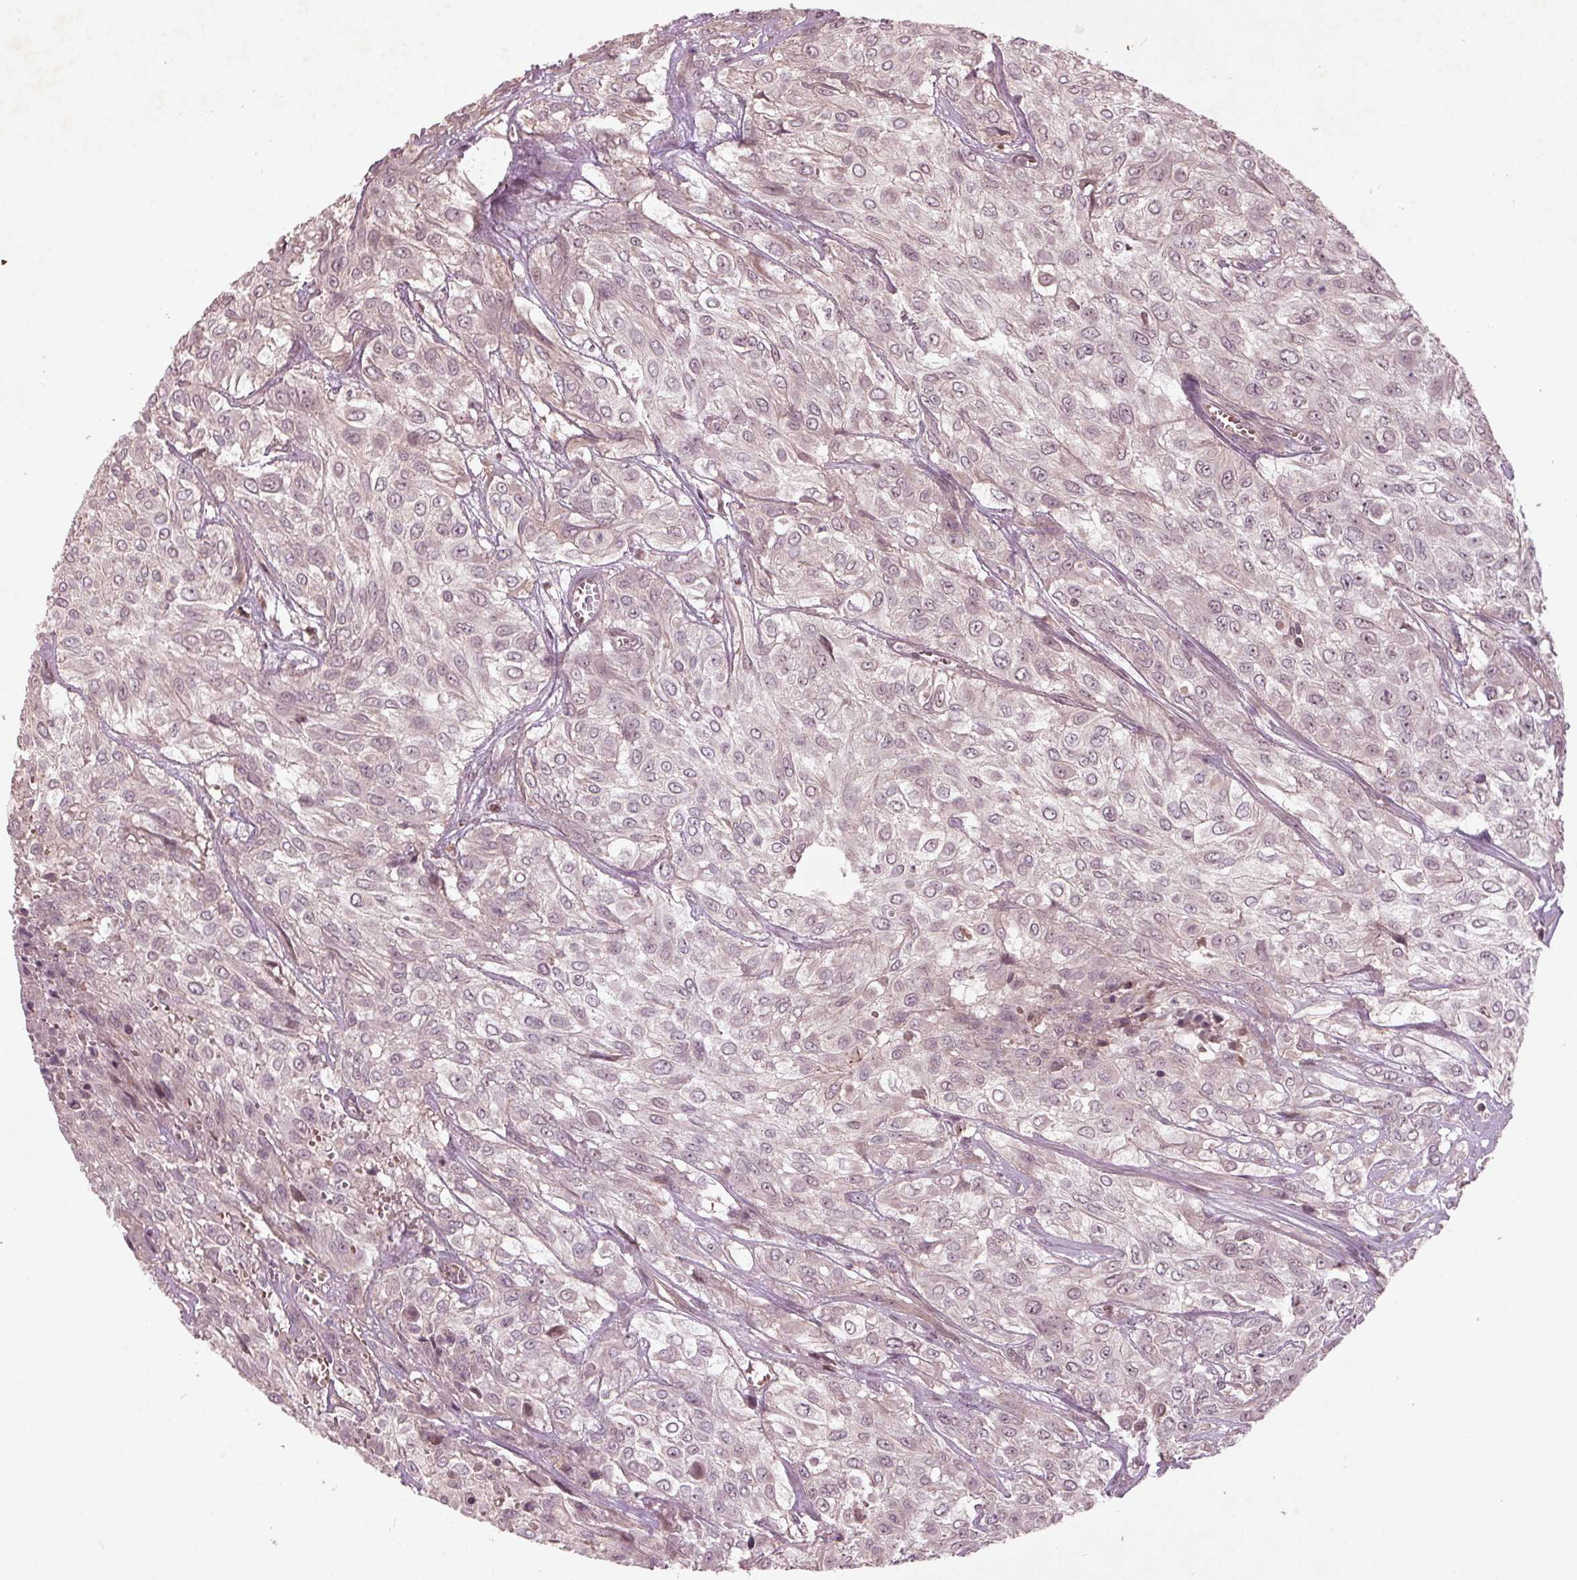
{"staining": {"intensity": "negative", "quantity": "none", "location": "none"}, "tissue": "urothelial cancer", "cell_type": "Tumor cells", "image_type": "cancer", "snomed": [{"axis": "morphology", "description": "Urothelial carcinoma, High grade"}, {"axis": "topography", "description": "Urinary bladder"}], "caption": "The histopathology image demonstrates no significant positivity in tumor cells of urothelial cancer.", "gene": "CDKL4", "patient": {"sex": "male", "age": 57}}